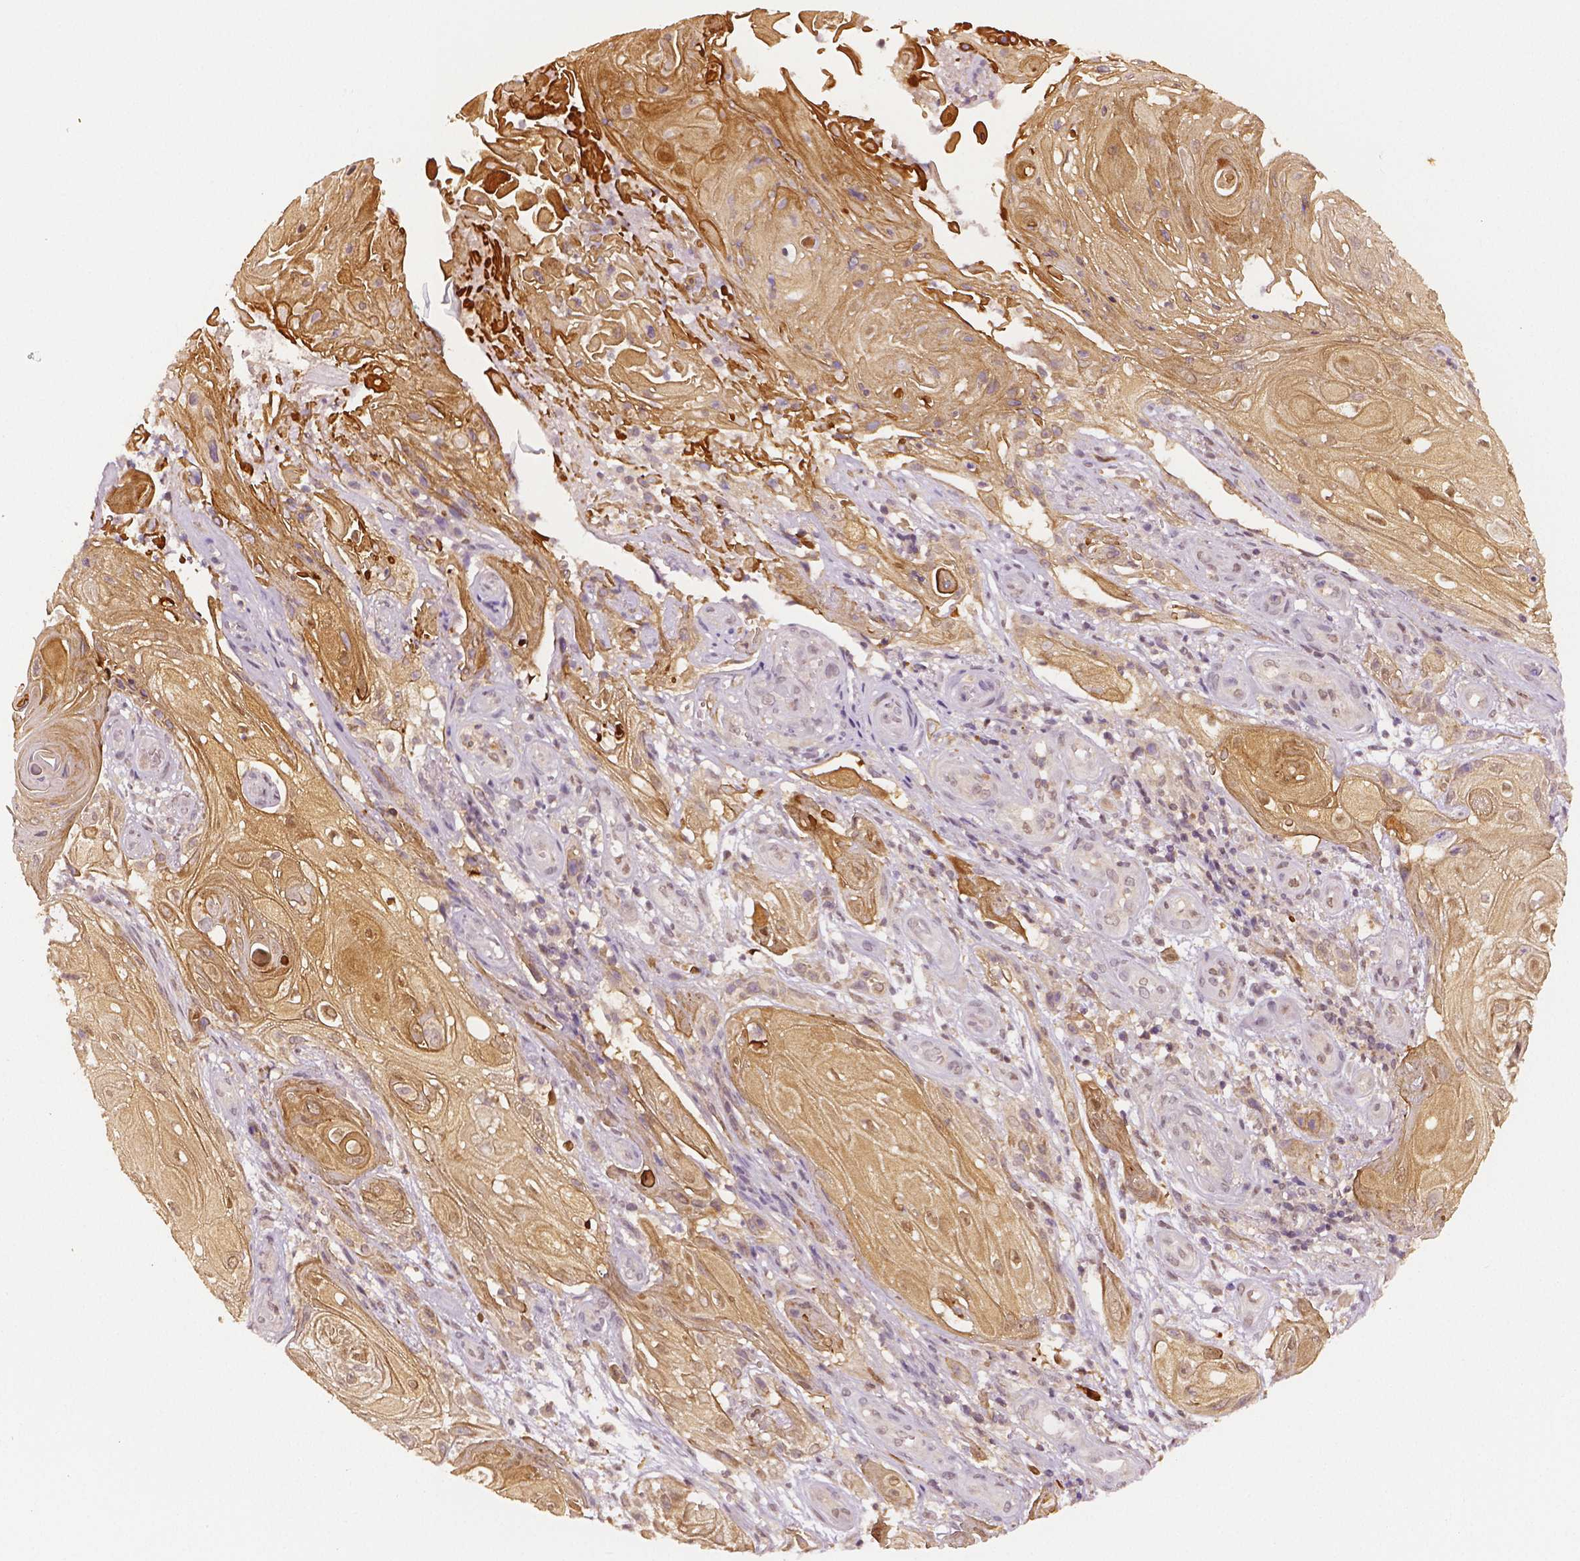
{"staining": {"intensity": "weak", "quantity": ">75%", "location": "cytoplasmic/membranous"}, "tissue": "skin cancer", "cell_type": "Tumor cells", "image_type": "cancer", "snomed": [{"axis": "morphology", "description": "Squamous cell carcinoma, NOS"}, {"axis": "topography", "description": "Skin"}], "caption": "A low amount of weak cytoplasmic/membranous staining is appreciated in approximately >75% of tumor cells in skin cancer tissue.", "gene": "STAT3", "patient": {"sex": "male", "age": 62}}